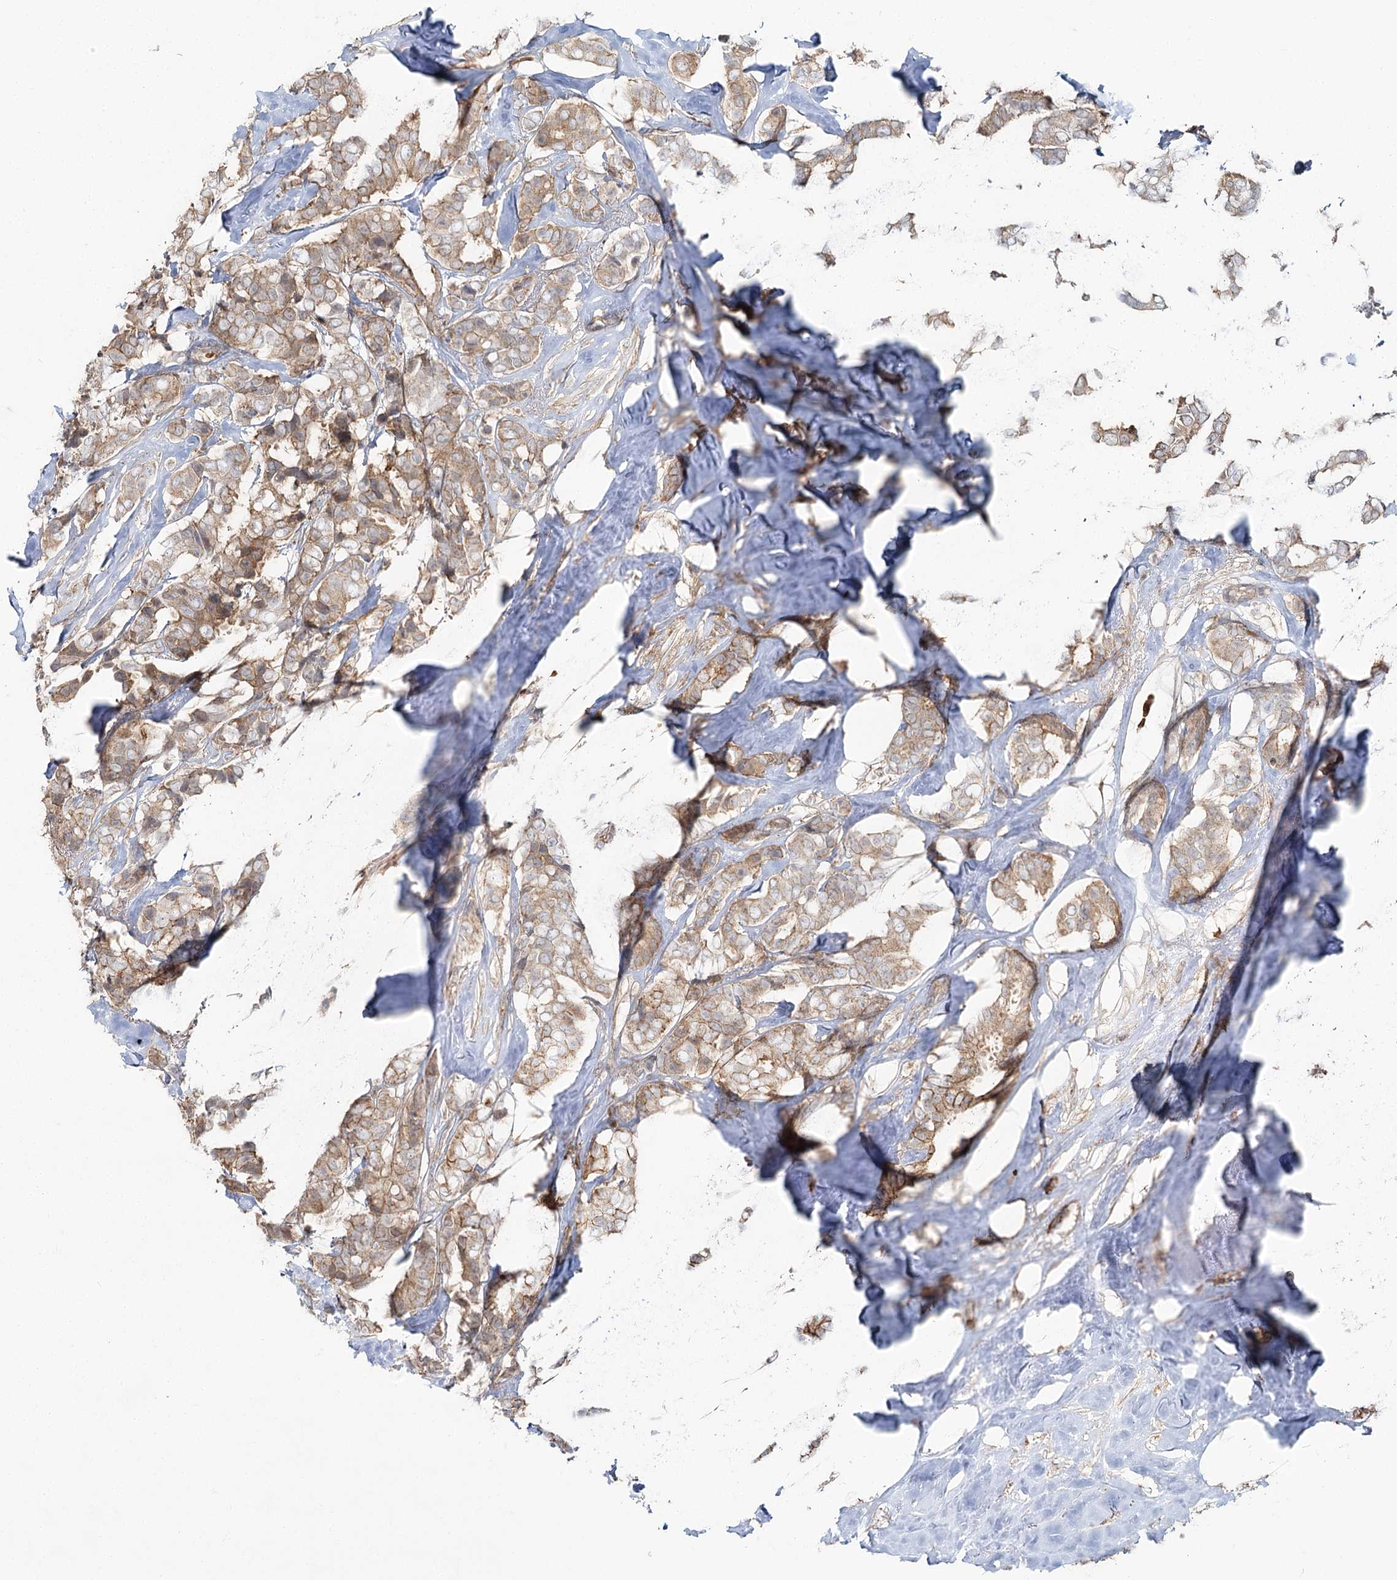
{"staining": {"intensity": "moderate", "quantity": ">75%", "location": "cytoplasmic/membranous"}, "tissue": "breast cancer", "cell_type": "Tumor cells", "image_type": "cancer", "snomed": [{"axis": "morphology", "description": "Duct carcinoma"}, {"axis": "topography", "description": "Breast"}], "caption": "Breast cancer (intraductal carcinoma) tissue exhibits moderate cytoplasmic/membranous positivity in approximately >75% of tumor cells Using DAB (brown) and hematoxylin (blue) stains, captured at high magnification using brightfield microscopy.", "gene": "PCBD2", "patient": {"sex": "female", "age": 40}}